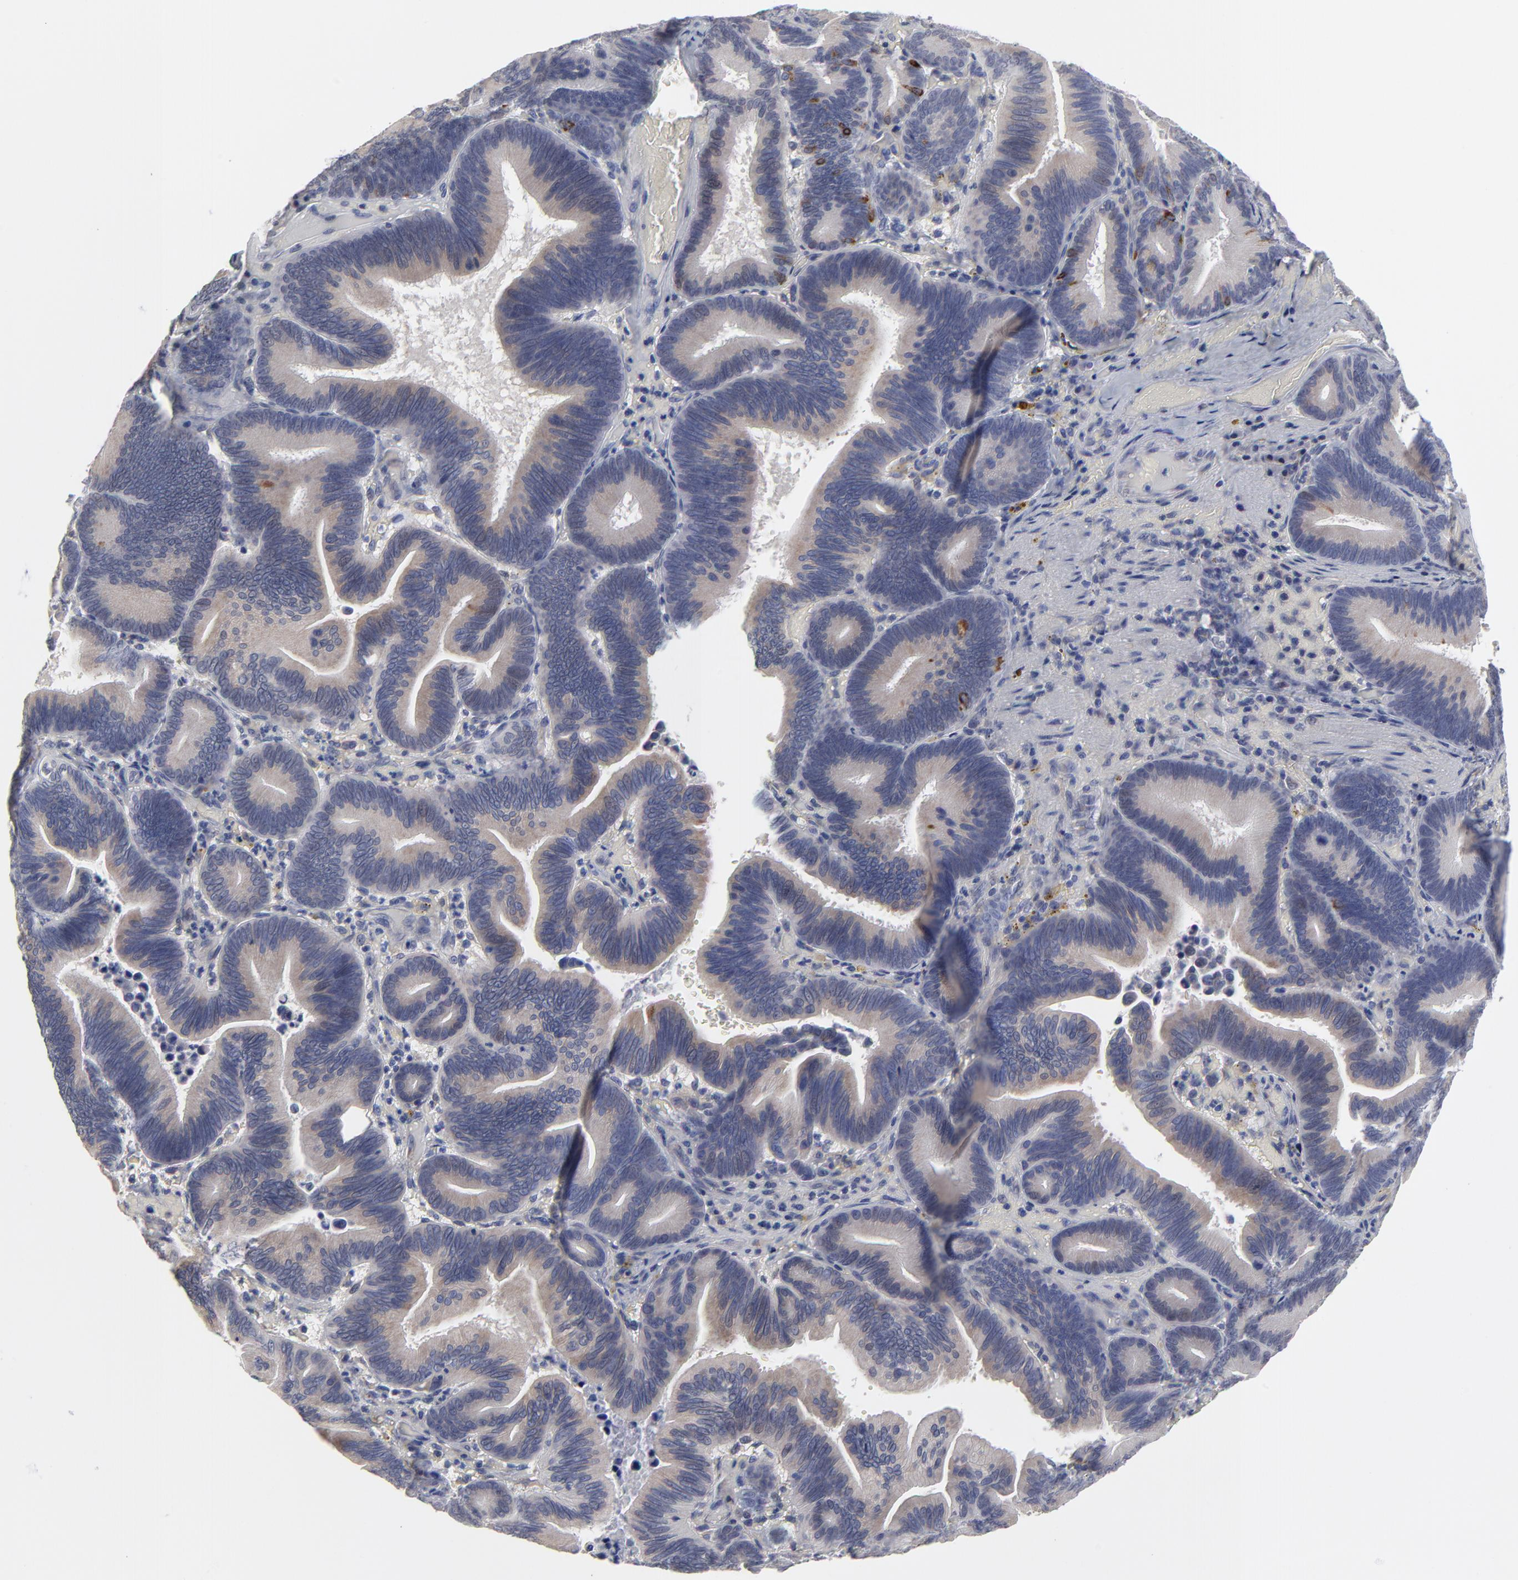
{"staining": {"intensity": "weak", "quantity": "<25%", "location": "cytoplasmic/membranous"}, "tissue": "pancreatic cancer", "cell_type": "Tumor cells", "image_type": "cancer", "snomed": [{"axis": "morphology", "description": "Adenocarcinoma, NOS"}, {"axis": "topography", "description": "Pancreas"}], "caption": "There is no significant expression in tumor cells of pancreatic adenocarcinoma.", "gene": "MAGEA10", "patient": {"sex": "male", "age": 82}}